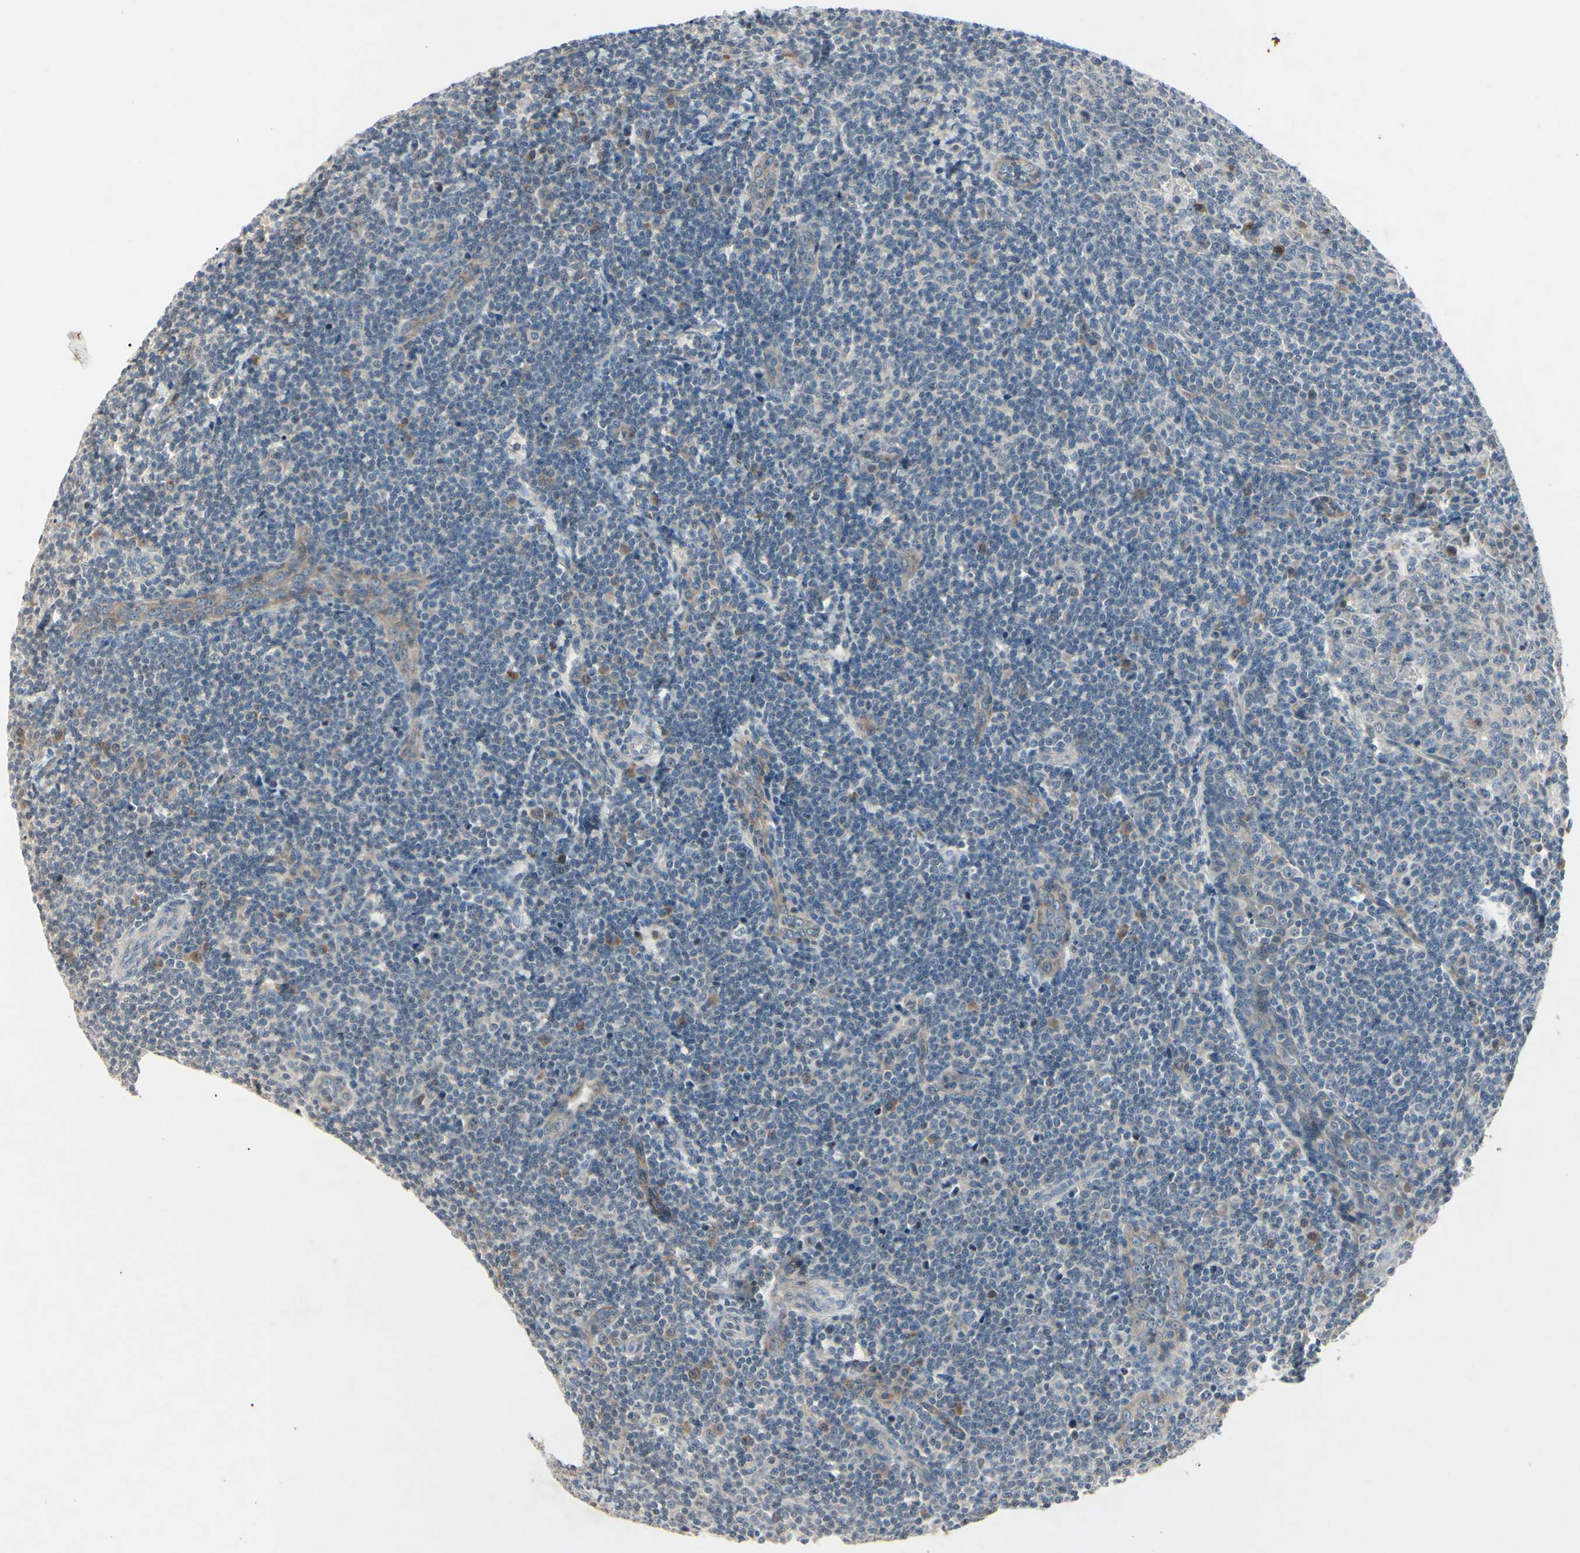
{"staining": {"intensity": "negative", "quantity": "none", "location": "none"}, "tissue": "tonsil", "cell_type": "Germinal center cells", "image_type": "normal", "snomed": [{"axis": "morphology", "description": "Normal tissue, NOS"}, {"axis": "topography", "description": "Tonsil"}], "caption": "Immunohistochemical staining of normal human tonsil exhibits no significant positivity in germinal center cells.", "gene": "AEBP1", "patient": {"sex": "male", "age": 31}}